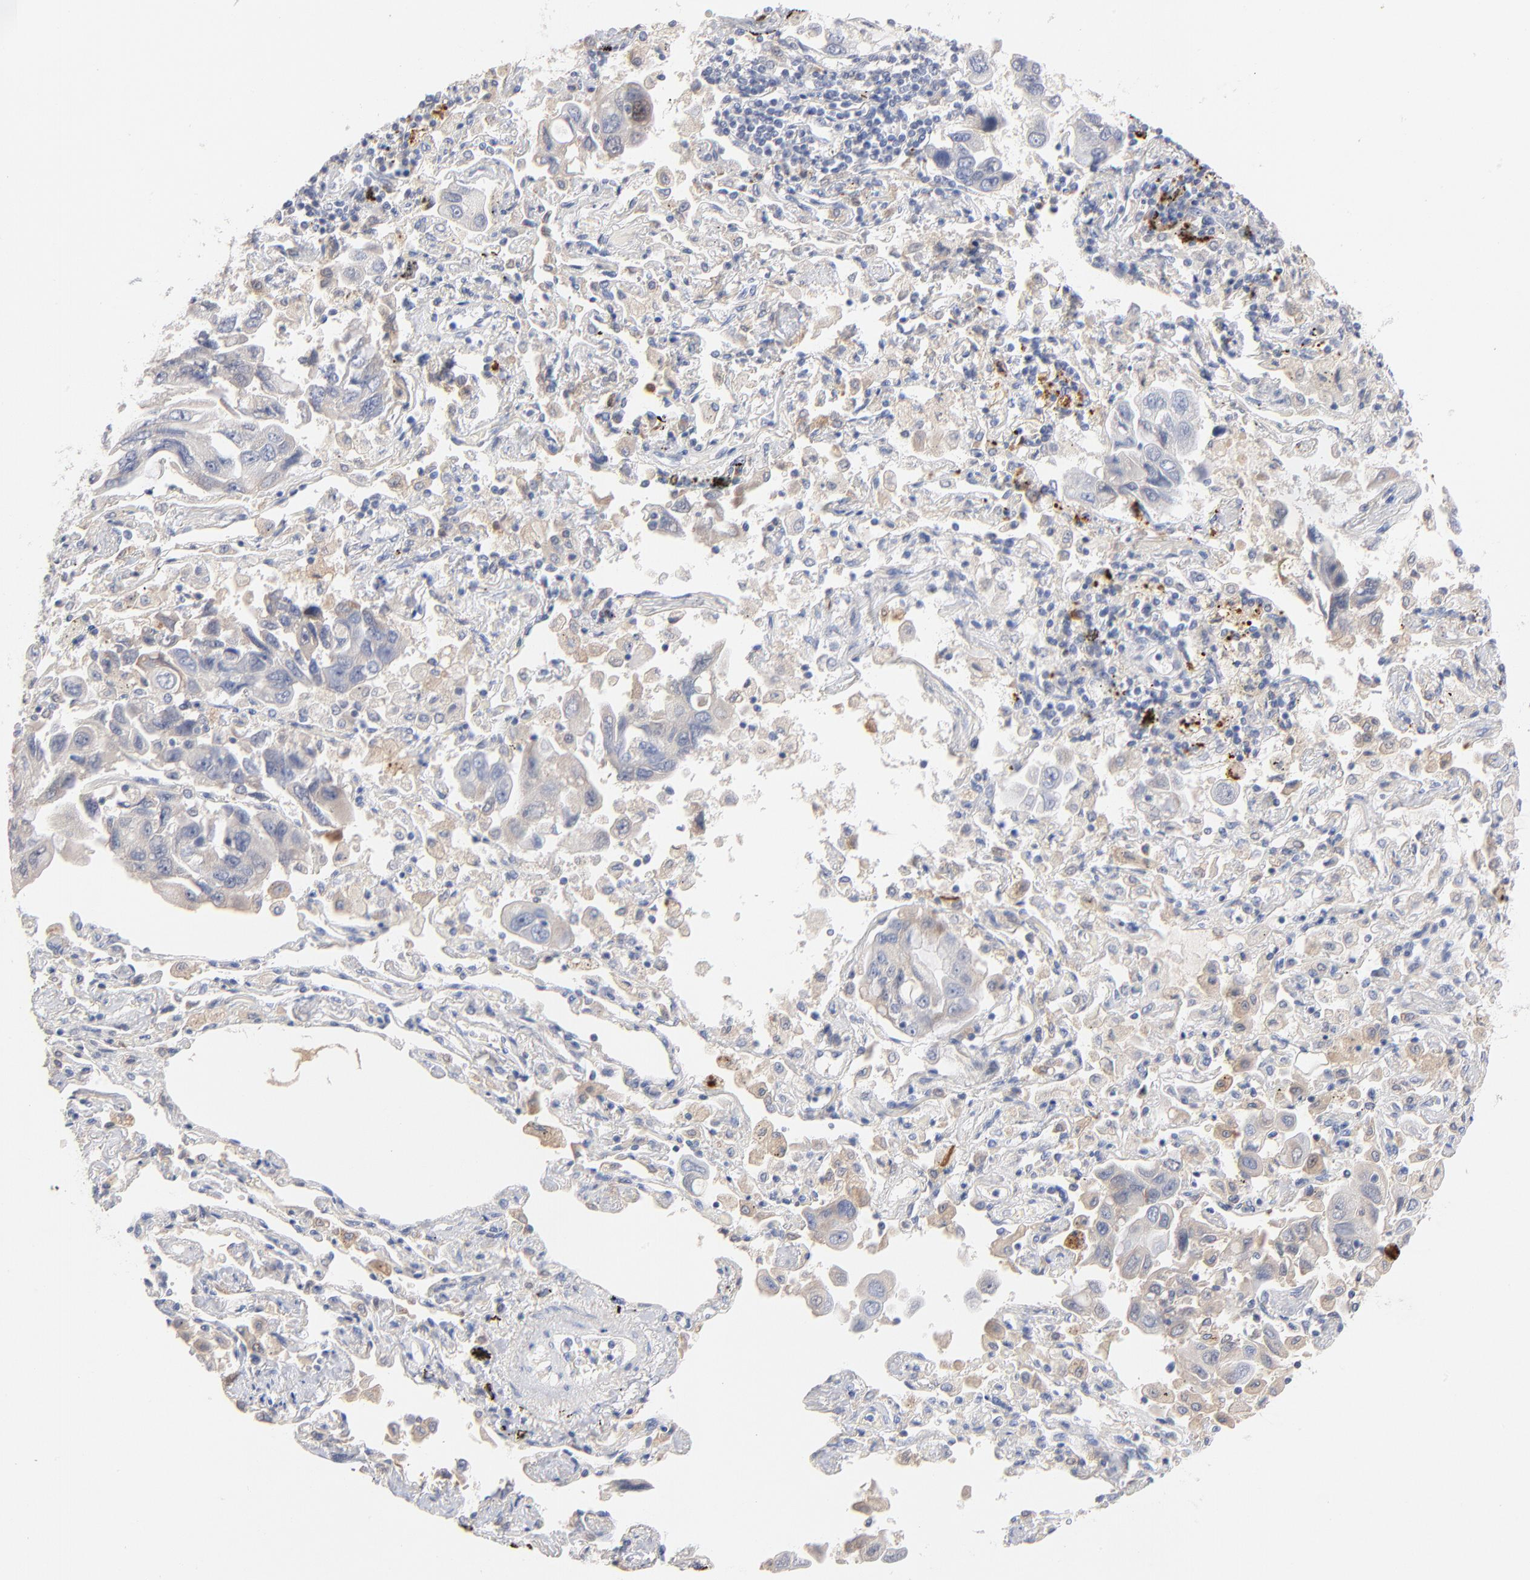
{"staining": {"intensity": "negative", "quantity": "none", "location": "none"}, "tissue": "lung cancer", "cell_type": "Tumor cells", "image_type": "cancer", "snomed": [{"axis": "morphology", "description": "Adenocarcinoma, NOS"}, {"axis": "topography", "description": "Lung"}], "caption": "Immunohistochemistry (IHC) photomicrograph of human adenocarcinoma (lung) stained for a protein (brown), which reveals no expression in tumor cells. Brightfield microscopy of immunohistochemistry stained with DAB (brown) and hematoxylin (blue), captured at high magnification.", "gene": "F12", "patient": {"sex": "male", "age": 64}}